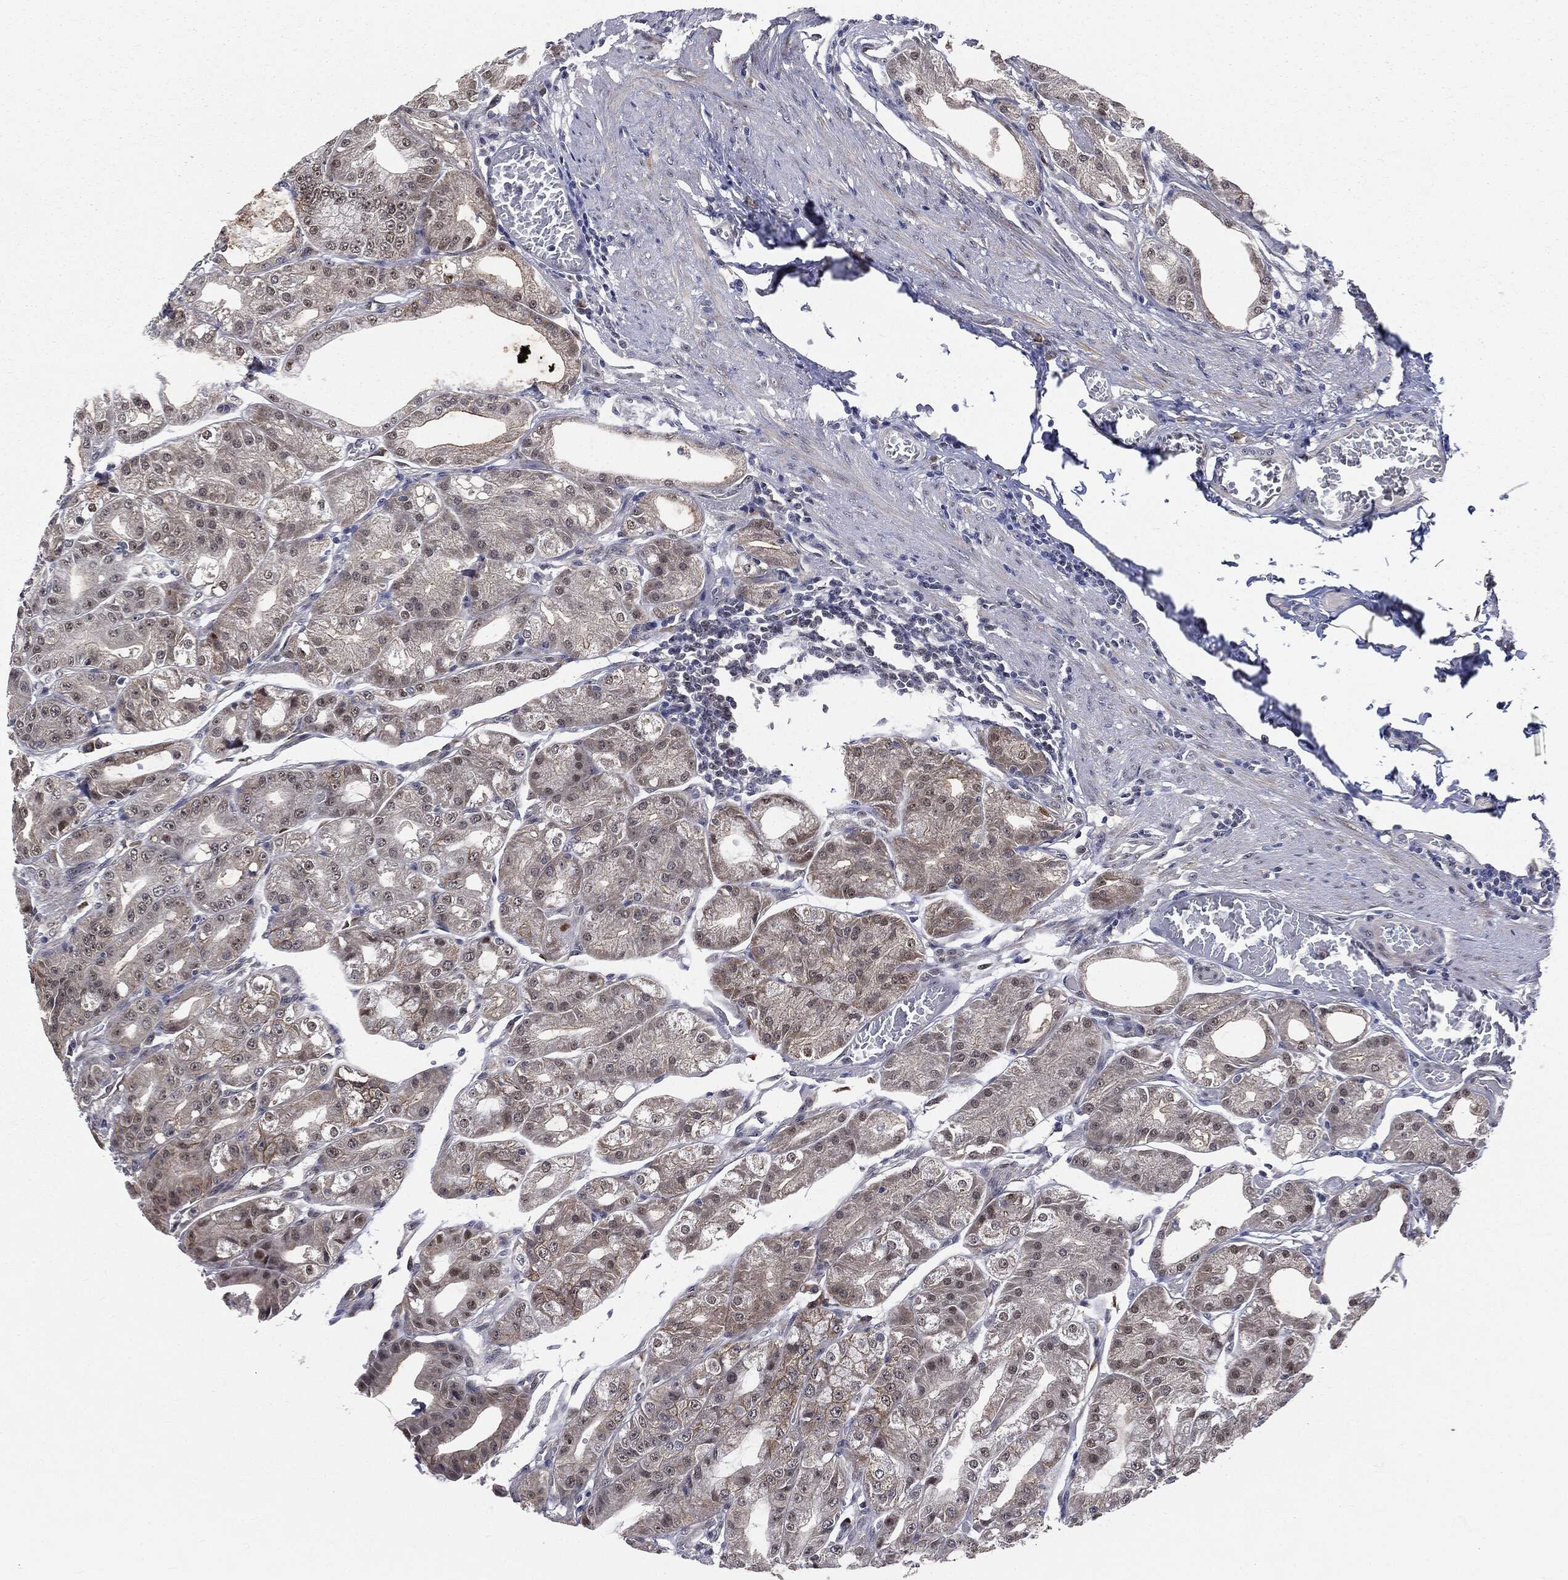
{"staining": {"intensity": "moderate", "quantity": "<25%", "location": "cytoplasmic/membranous,nuclear"}, "tissue": "stomach", "cell_type": "Glandular cells", "image_type": "normal", "snomed": [{"axis": "morphology", "description": "Normal tissue, NOS"}, {"axis": "topography", "description": "Stomach"}], "caption": "Immunohistochemistry photomicrograph of normal stomach: stomach stained using immunohistochemistry (IHC) reveals low levels of moderate protein expression localized specifically in the cytoplasmic/membranous,nuclear of glandular cells, appearing as a cytoplasmic/membranous,nuclear brown color.", "gene": "TRMT1L", "patient": {"sex": "male", "age": 71}}